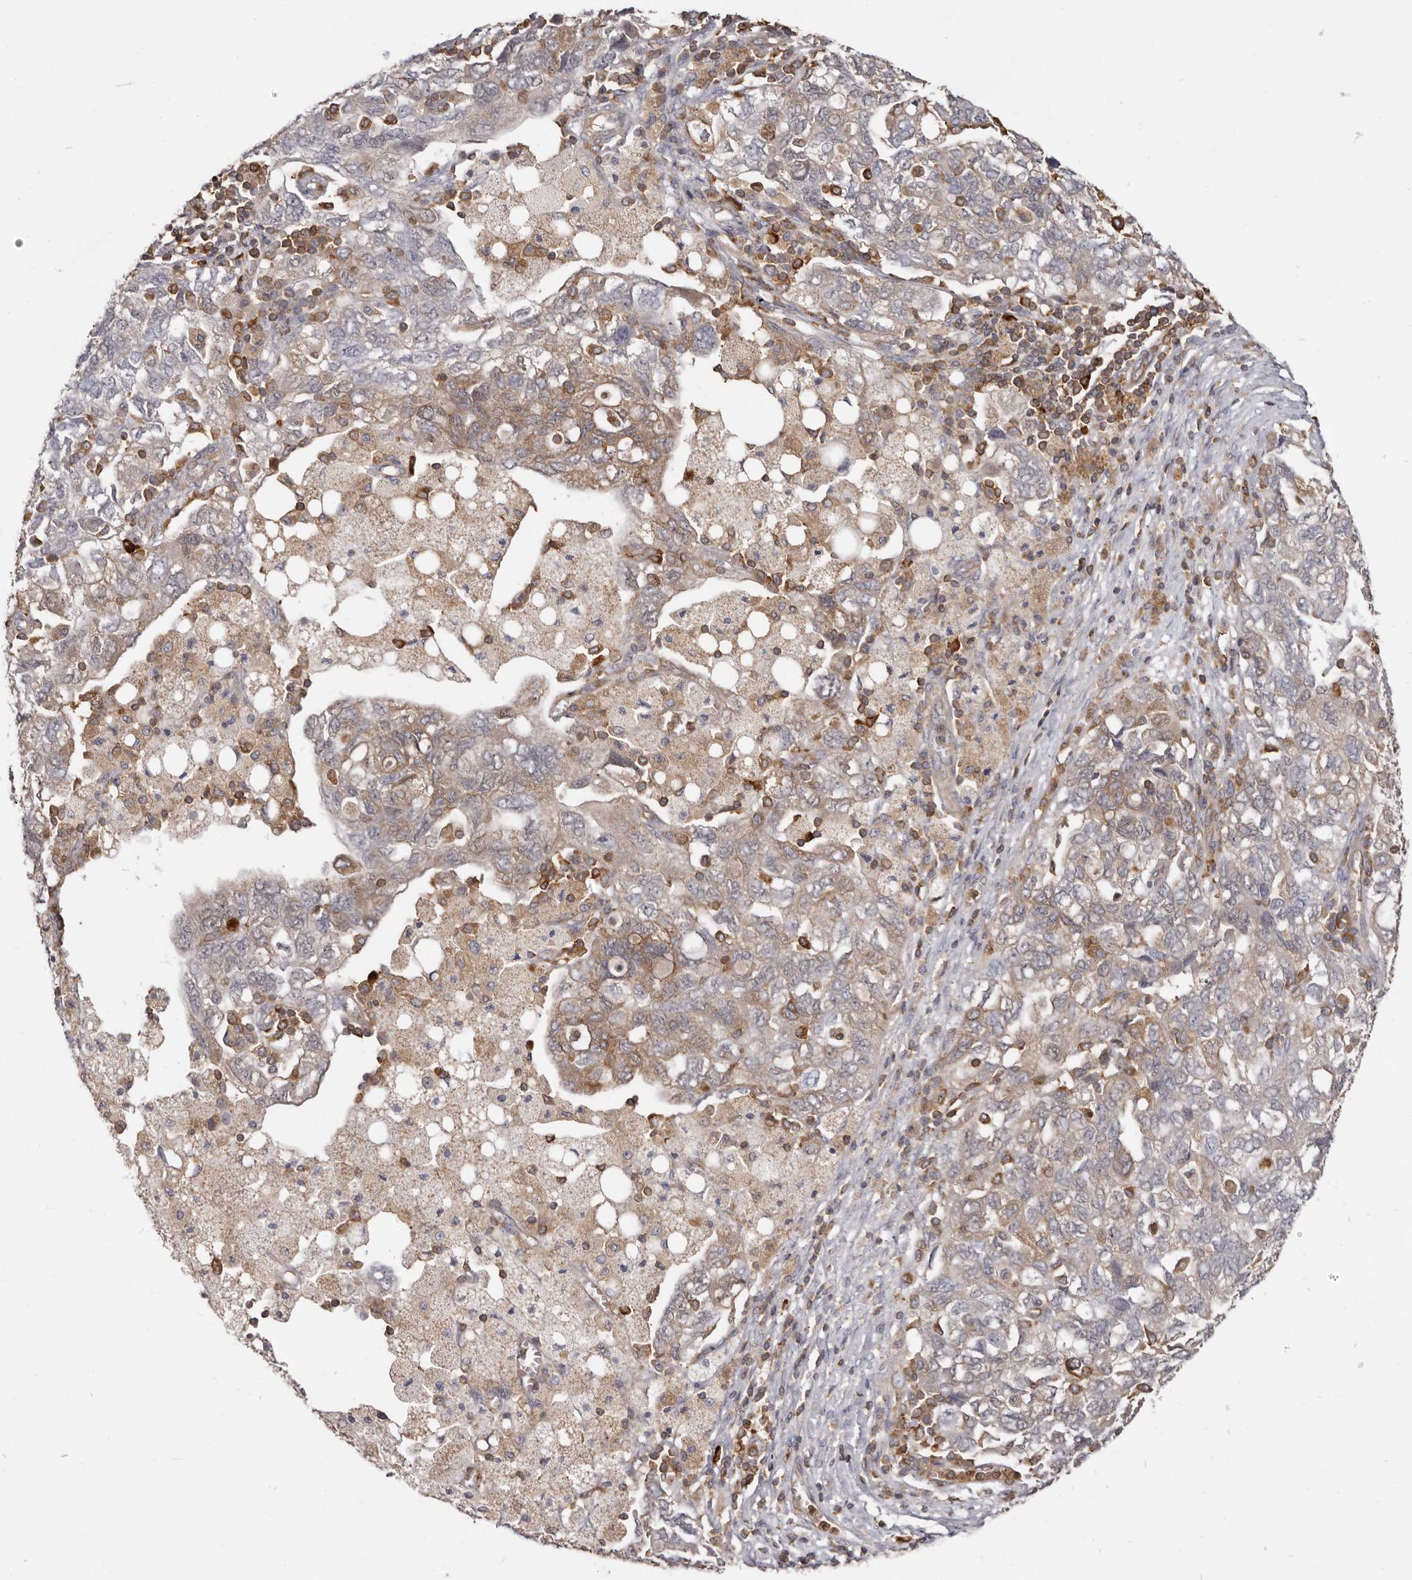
{"staining": {"intensity": "weak", "quantity": "25%-75%", "location": "cytoplasmic/membranous"}, "tissue": "ovarian cancer", "cell_type": "Tumor cells", "image_type": "cancer", "snomed": [{"axis": "morphology", "description": "Carcinoma, NOS"}, {"axis": "morphology", "description": "Cystadenocarcinoma, serous, NOS"}, {"axis": "topography", "description": "Ovary"}], "caption": "Ovarian cancer (serous cystadenocarcinoma) stained for a protein demonstrates weak cytoplasmic/membranous positivity in tumor cells.", "gene": "CBL", "patient": {"sex": "female", "age": 69}}